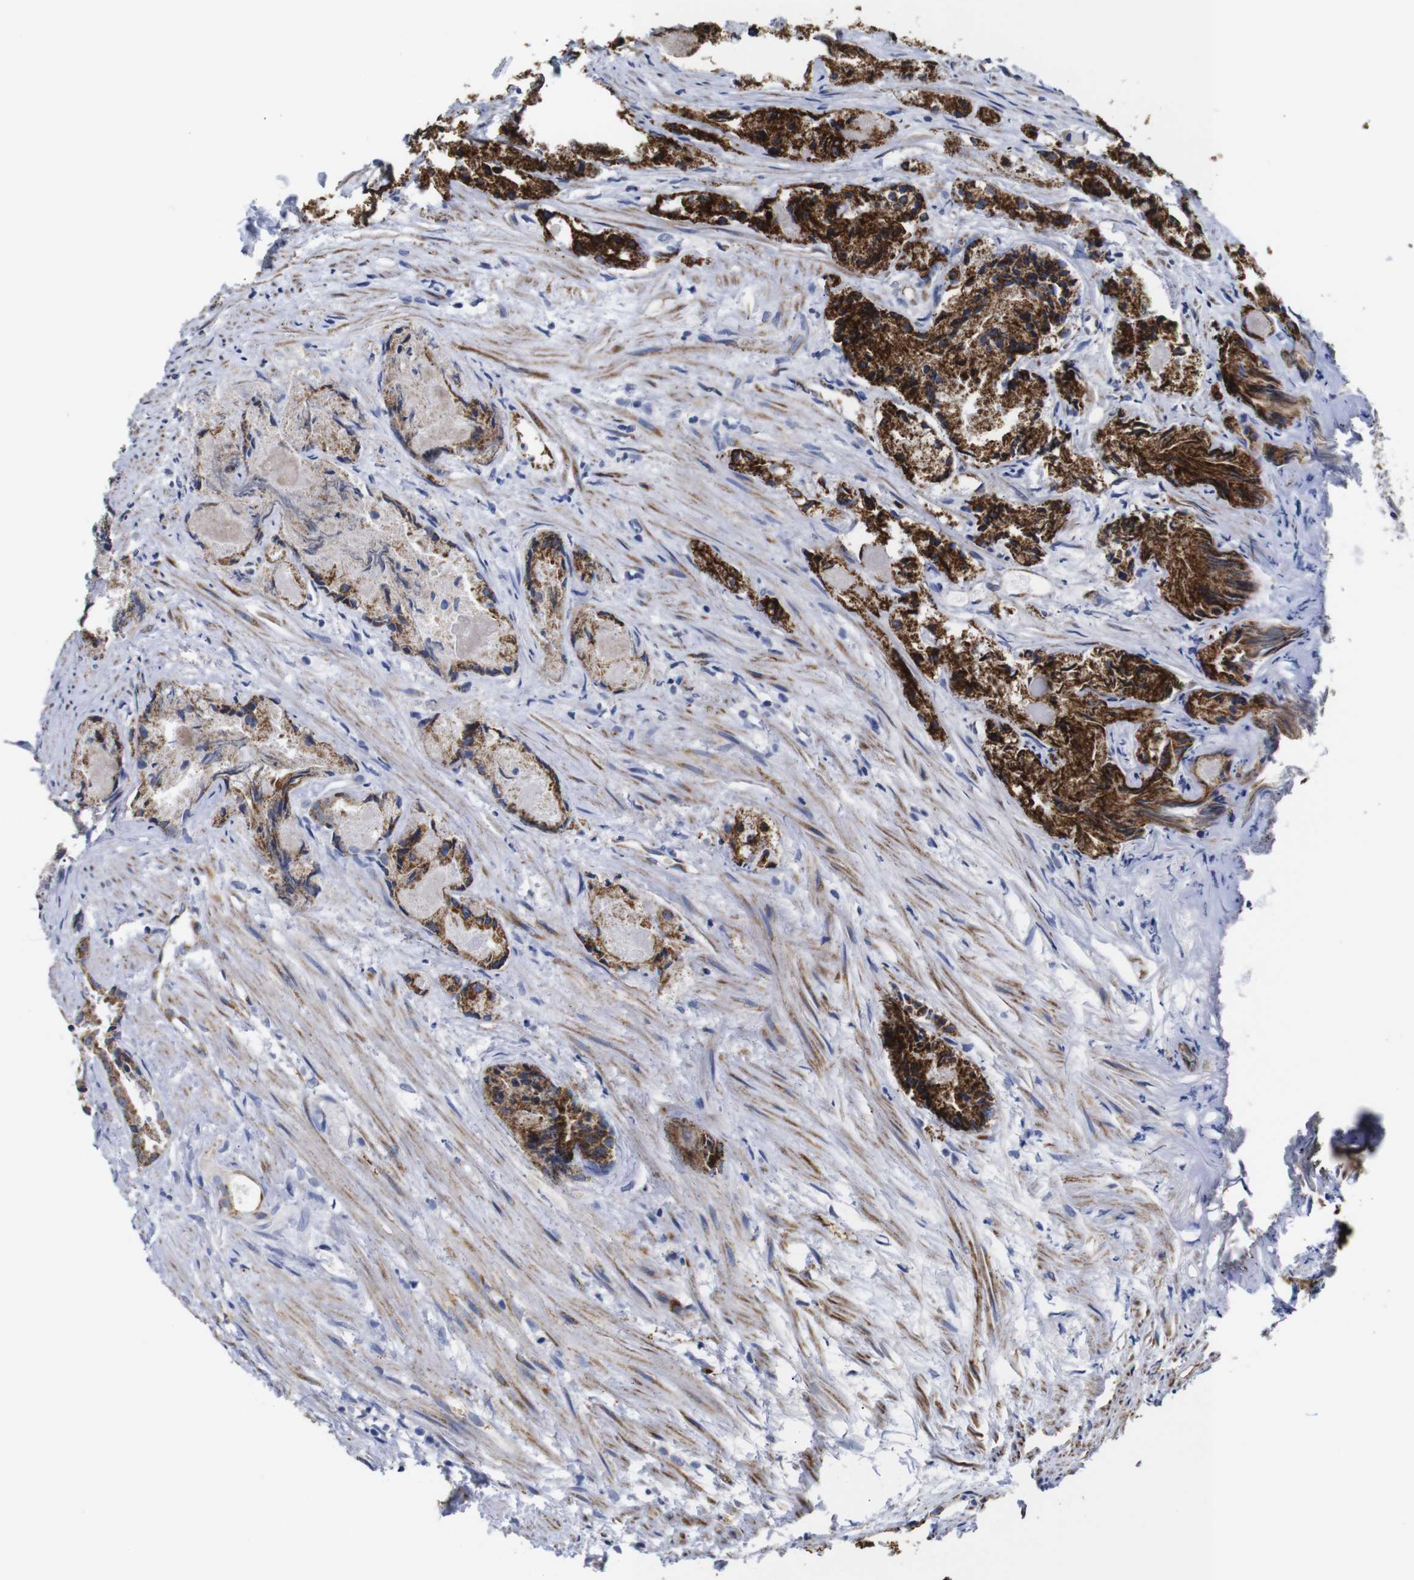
{"staining": {"intensity": "strong", "quantity": ">75%", "location": "cytoplasmic/membranous"}, "tissue": "prostate cancer", "cell_type": "Tumor cells", "image_type": "cancer", "snomed": [{"axis": "morphology", "description": "Adenocarcinoma, Low grade"}, {"axis": "topography", "description": "Prostate"}], "caption": "A brown stain highlights strong cytoplasmic/membranous expression of a protein in prostate cancer (low-grade adenocarcinoma) tumor cells.", "gene": "MAOA", "patient": {"sex": "male", "age": 72}}